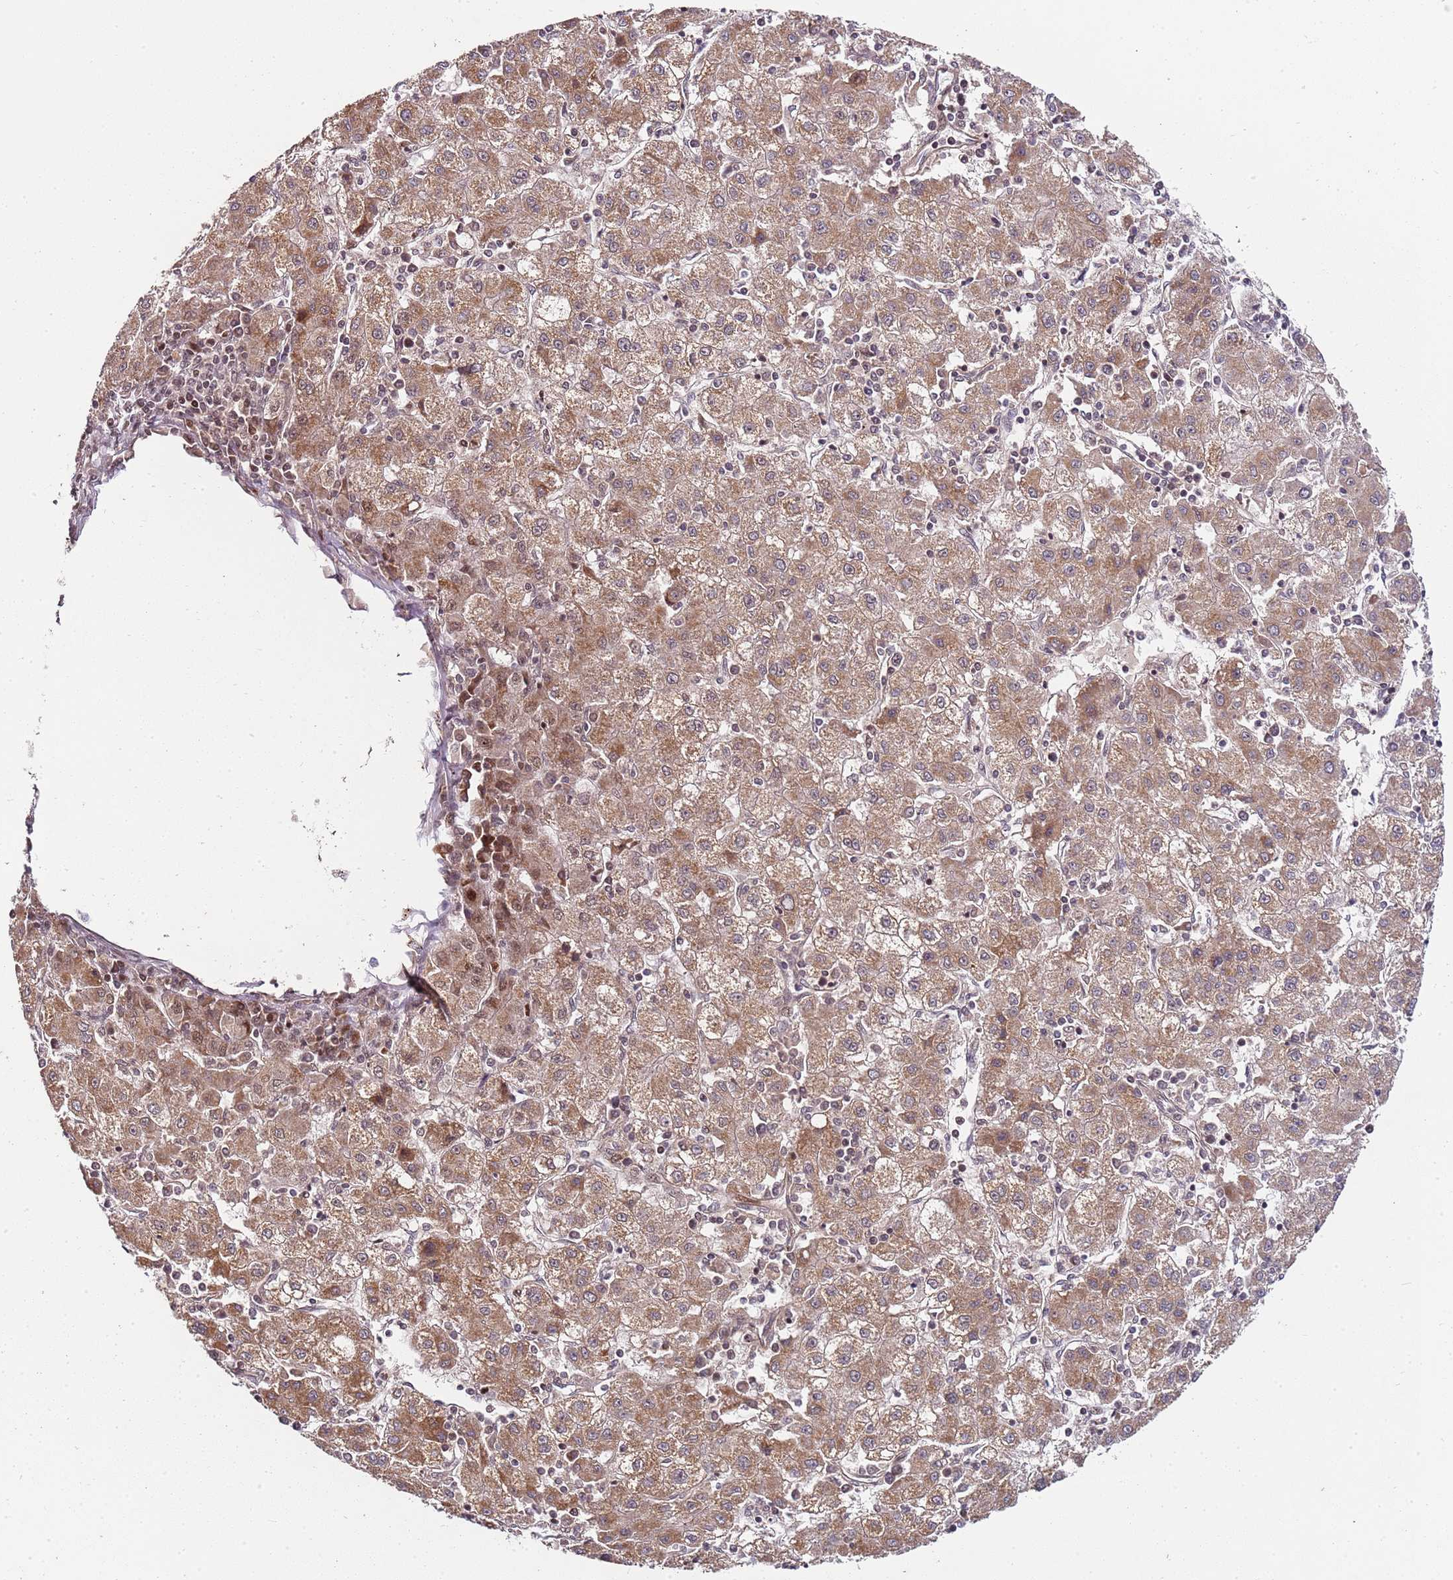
{"staining": {"intensity": "moderate", "quantity": ">75%", "location": "cytoplasmic/membranous"}, "tissue": "liver cancer", "cell_type": "Tumor cells", "image_type": "cancer", "snomed": [{"axis": "morphology", "description": "Carcinoma, Hepatocellular, NOS"}, {"axis": "topography", "description": "Liver"}], "caption": "An immunohistochemistry micrograph of tumor tissue is shown. Protein staining in brown highlights moderate cytoplasmic/membranous positivity in liver cancer within tumor cells.", "gene": "EDC3", "patient": {"sex": "male", "age": 72}}